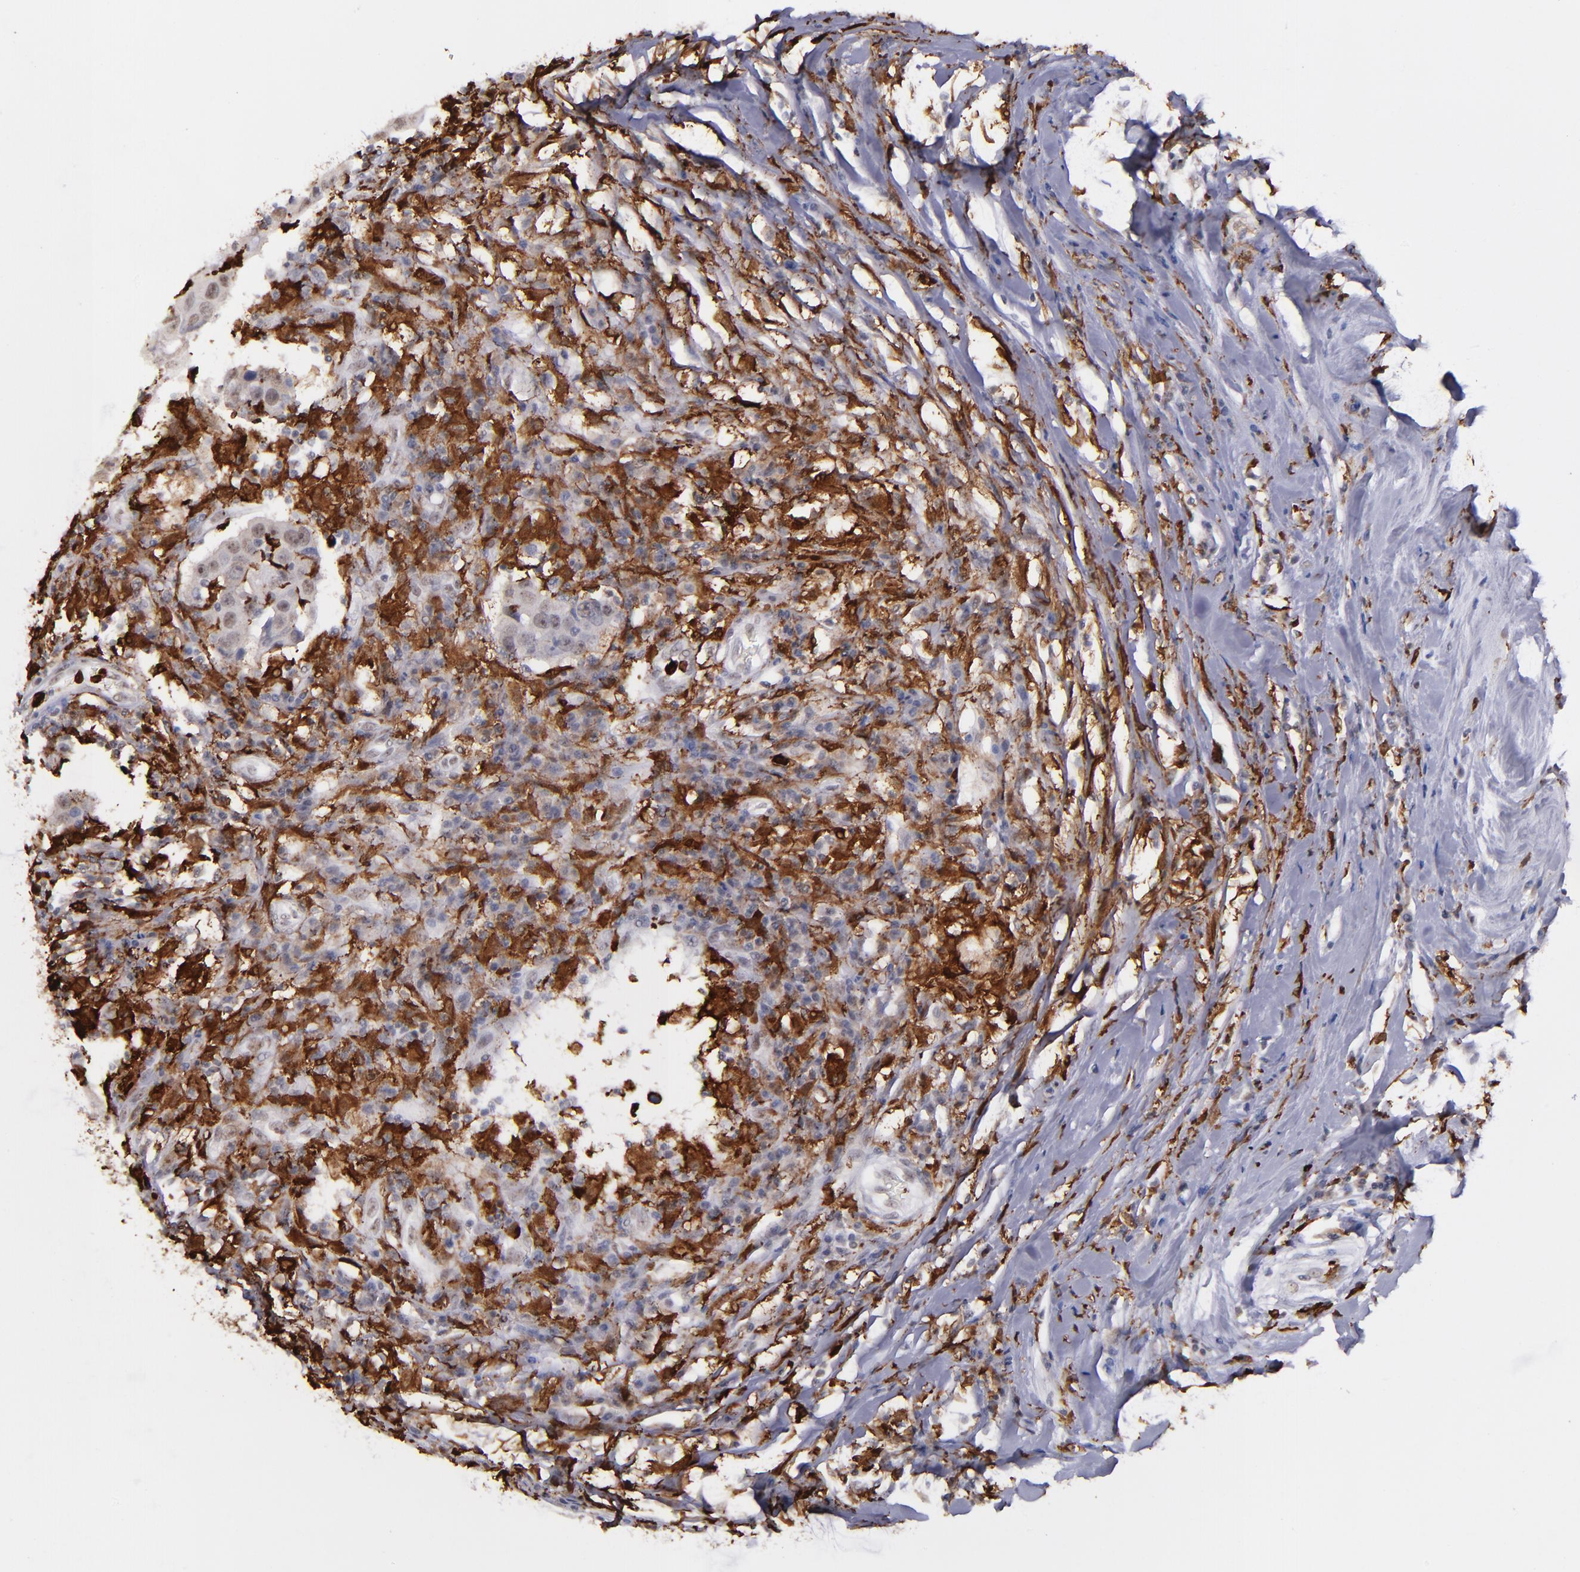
{"staining": {"intensity": "negative", "quantity": "none", "location": "none"}, "tissue": "breast cancer", "cell_type": "Tumor cells", "image_type": "cancer", "snomed": [{"axis": "morphology", "description": "Duct carcinoma"}, {"axis": "topography", "description": "Breast"}], "caption": "Immunohistochemical staining of human breast cancer shows no significant expression in tumor cells.", "gene": "NCF2", "patient": {"sex": "female", "age": 27}}